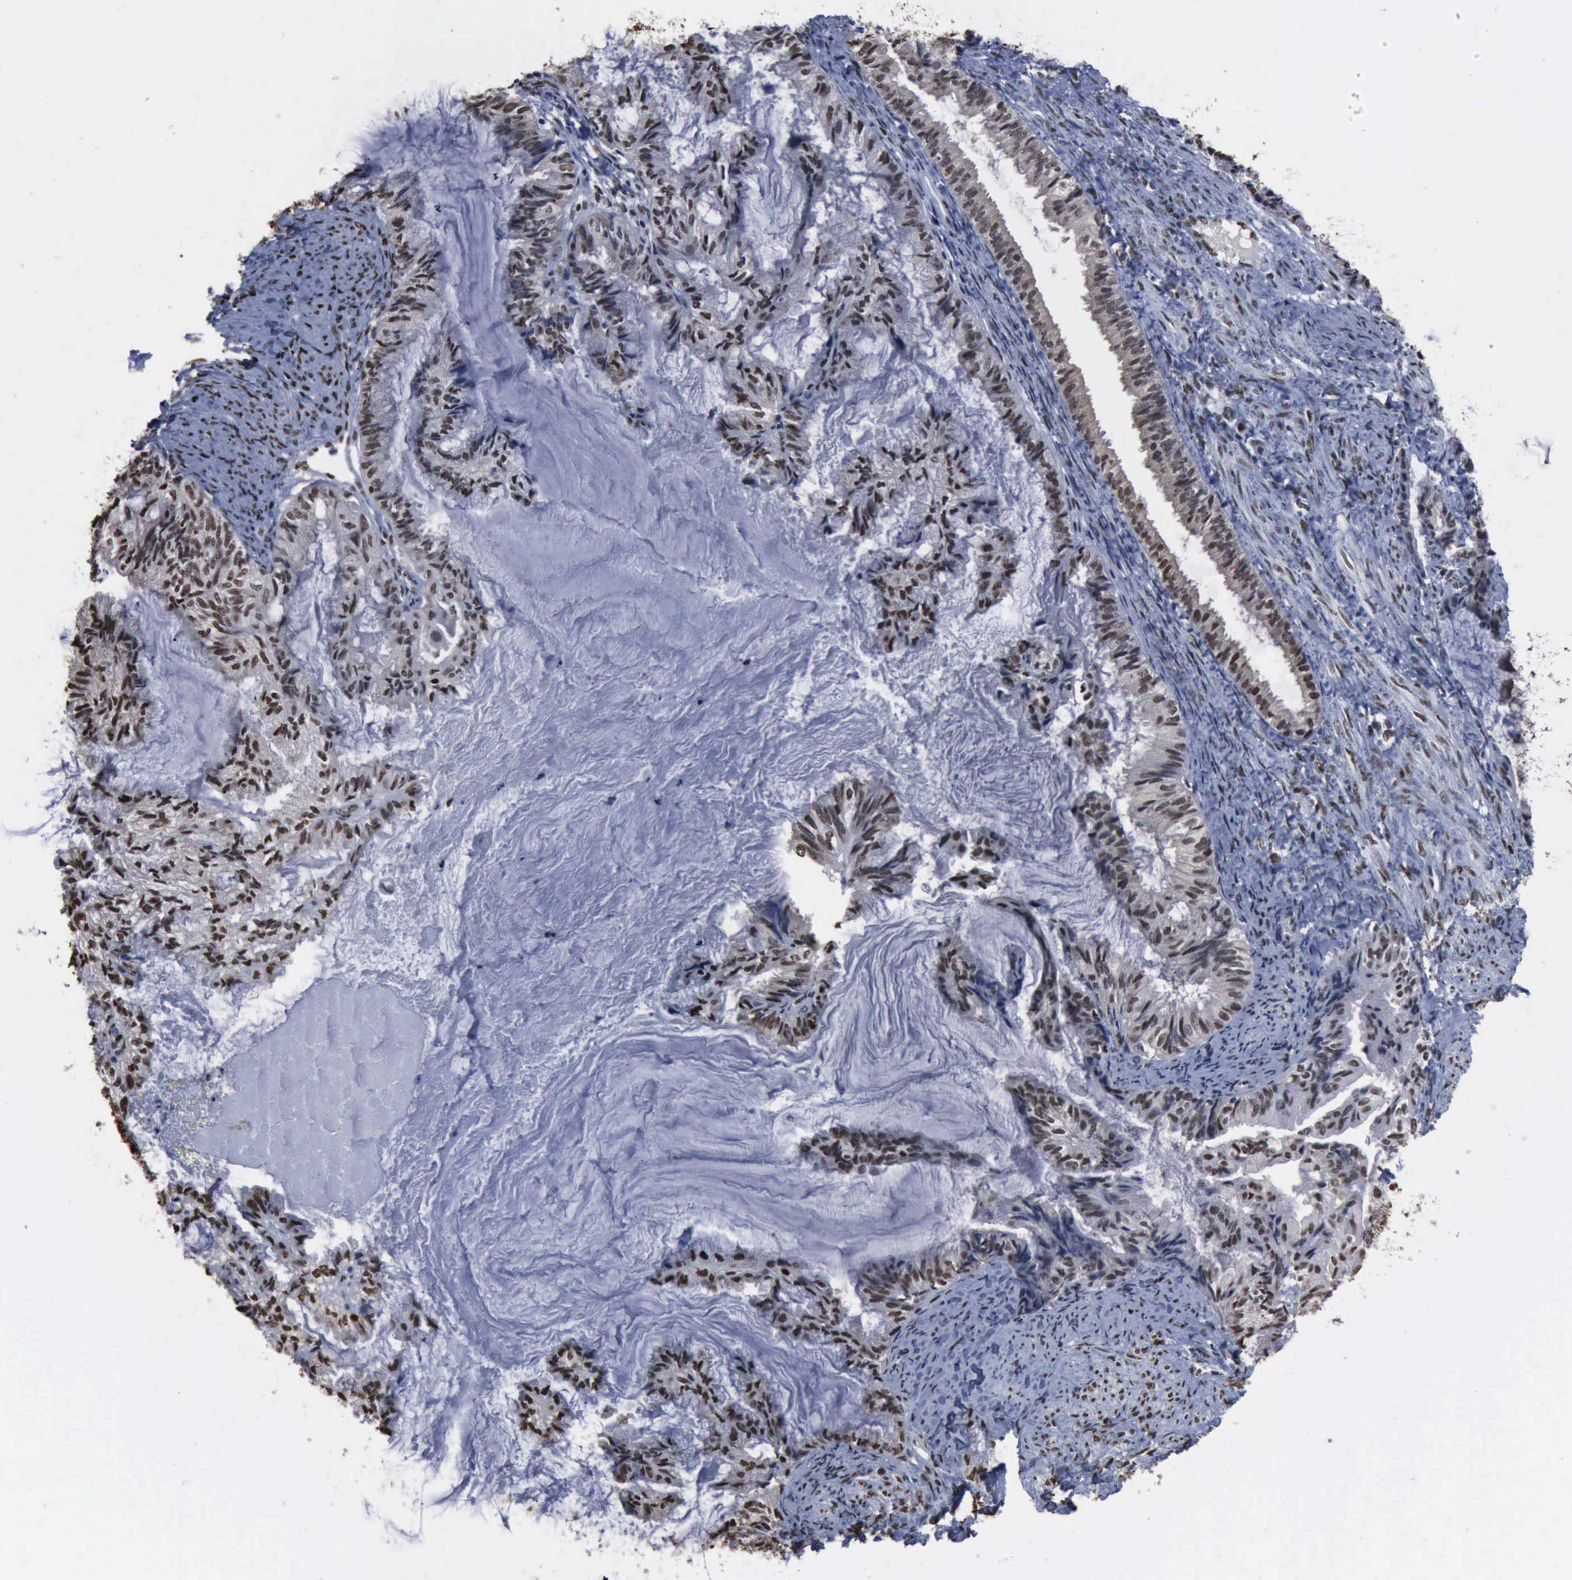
{"staining": {"intensity": "moderate", "quantity": ">75%", "location": "nuclear"}, "tissue": "endometrial cancer", "cell_type": "Tumor cells", "image_type": "cancer", "snomed": [{"axis": "morphology", "description": "Adenocarcinoma, NOS"}, {"axis": "topography", "description": "Endometrium"}], "caption": "Immunohistochemical staining of human adenocarcinoma (endometrial) reveals medium levels of moderate nuclear expression in about >75% of tumor cells.", "gene": "PCNA", "patient": {"sex": "female", "age": 86}}